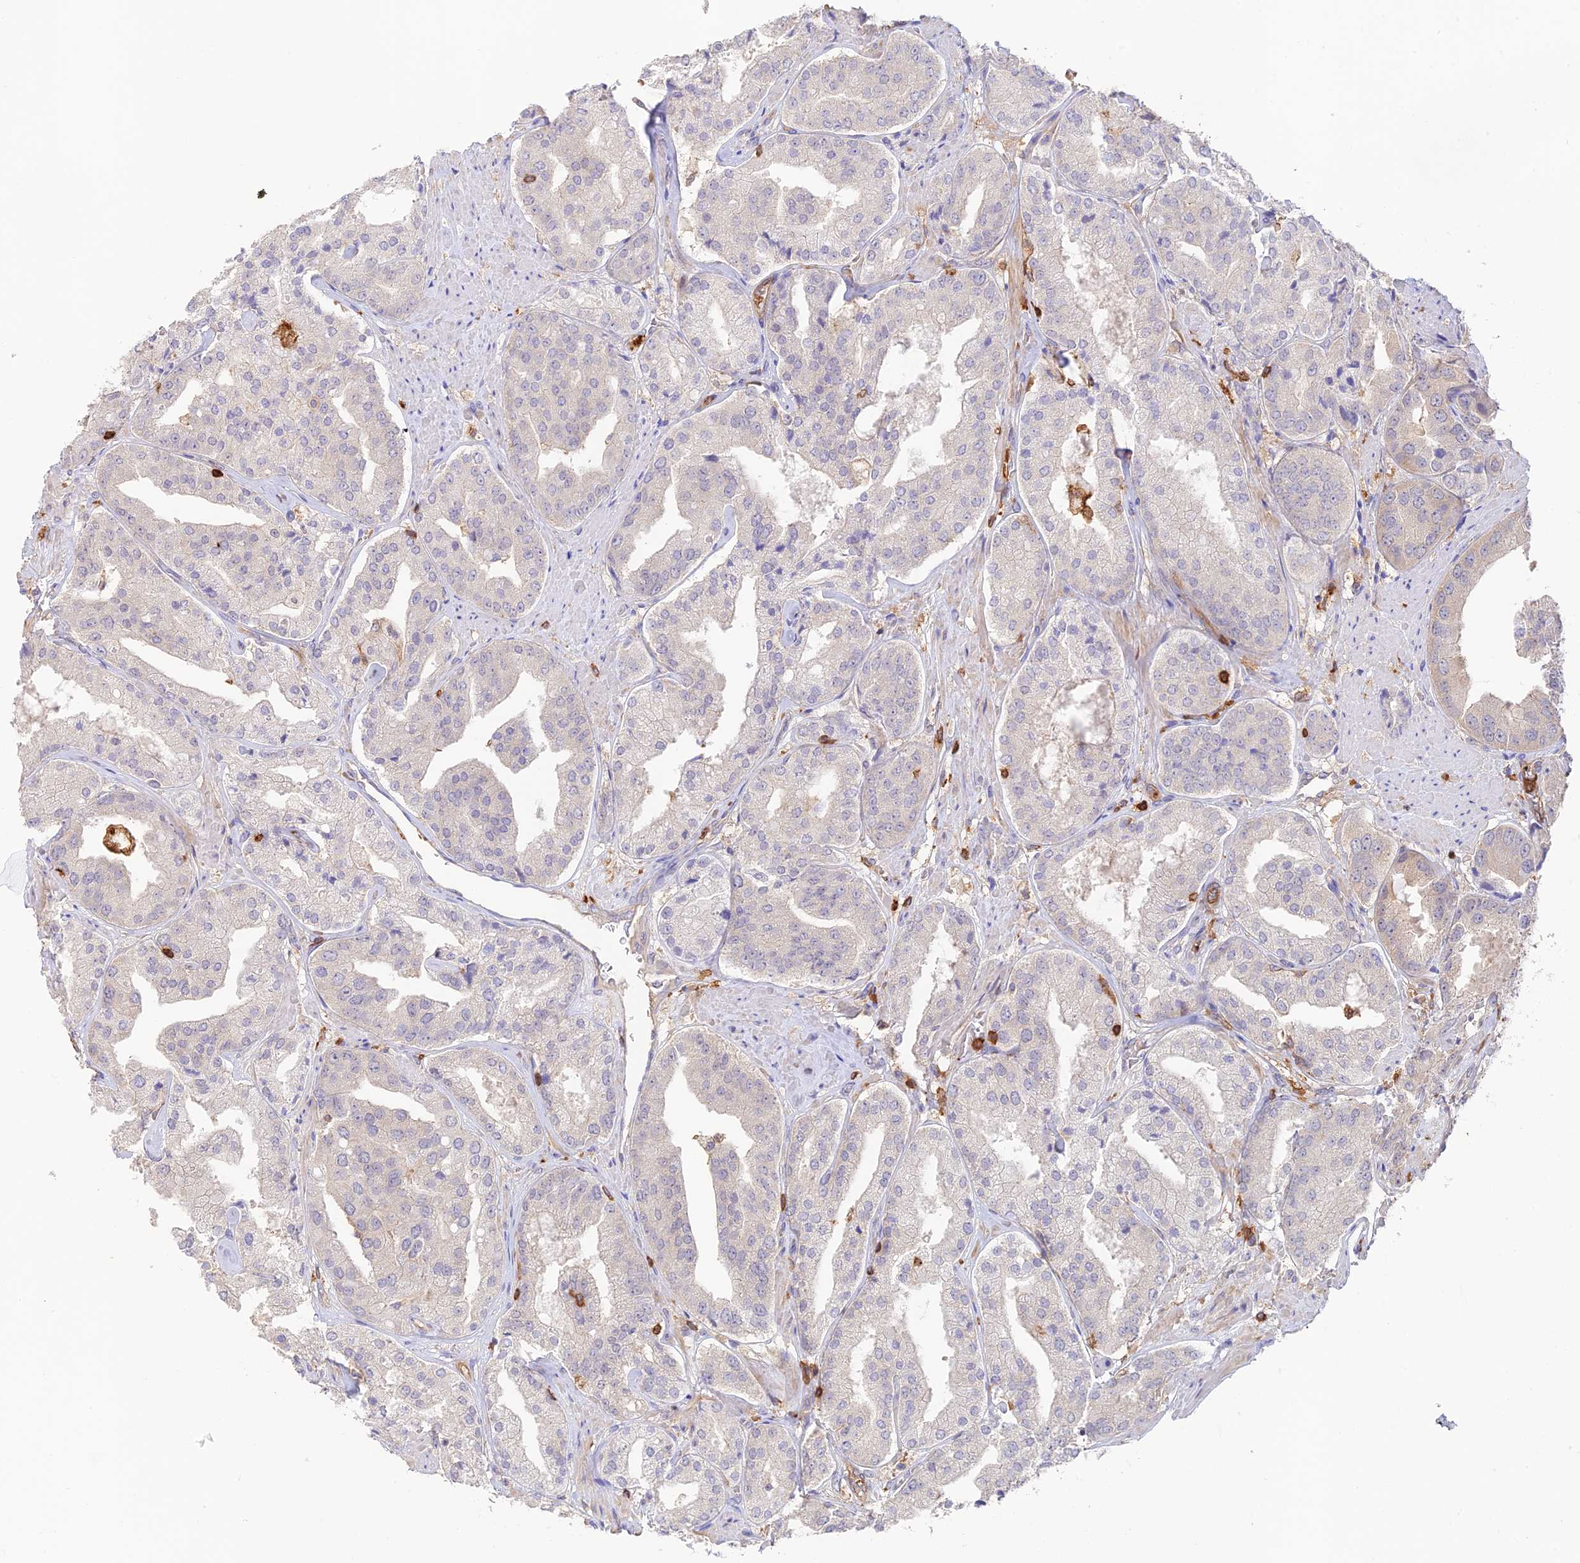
{"staining": {"intensity": "negative", "quantity": "none", "location": "none"}, "tissue": "prostate cancer", "cell_type": "Tumor cells", "image_type": "cancer", "snomed": [{"axis": "morphology", "description": "Adenocarcinoma, High grade"}, {"axis": "topography", "description": "Prostate"}], "caption": "Protein analysis of high-grade adenocarcinoma (prostate) reveals no significant staining in tumor cells.", "gene": "DENND1C", "patient": {"sex": "male", "age": 63}}